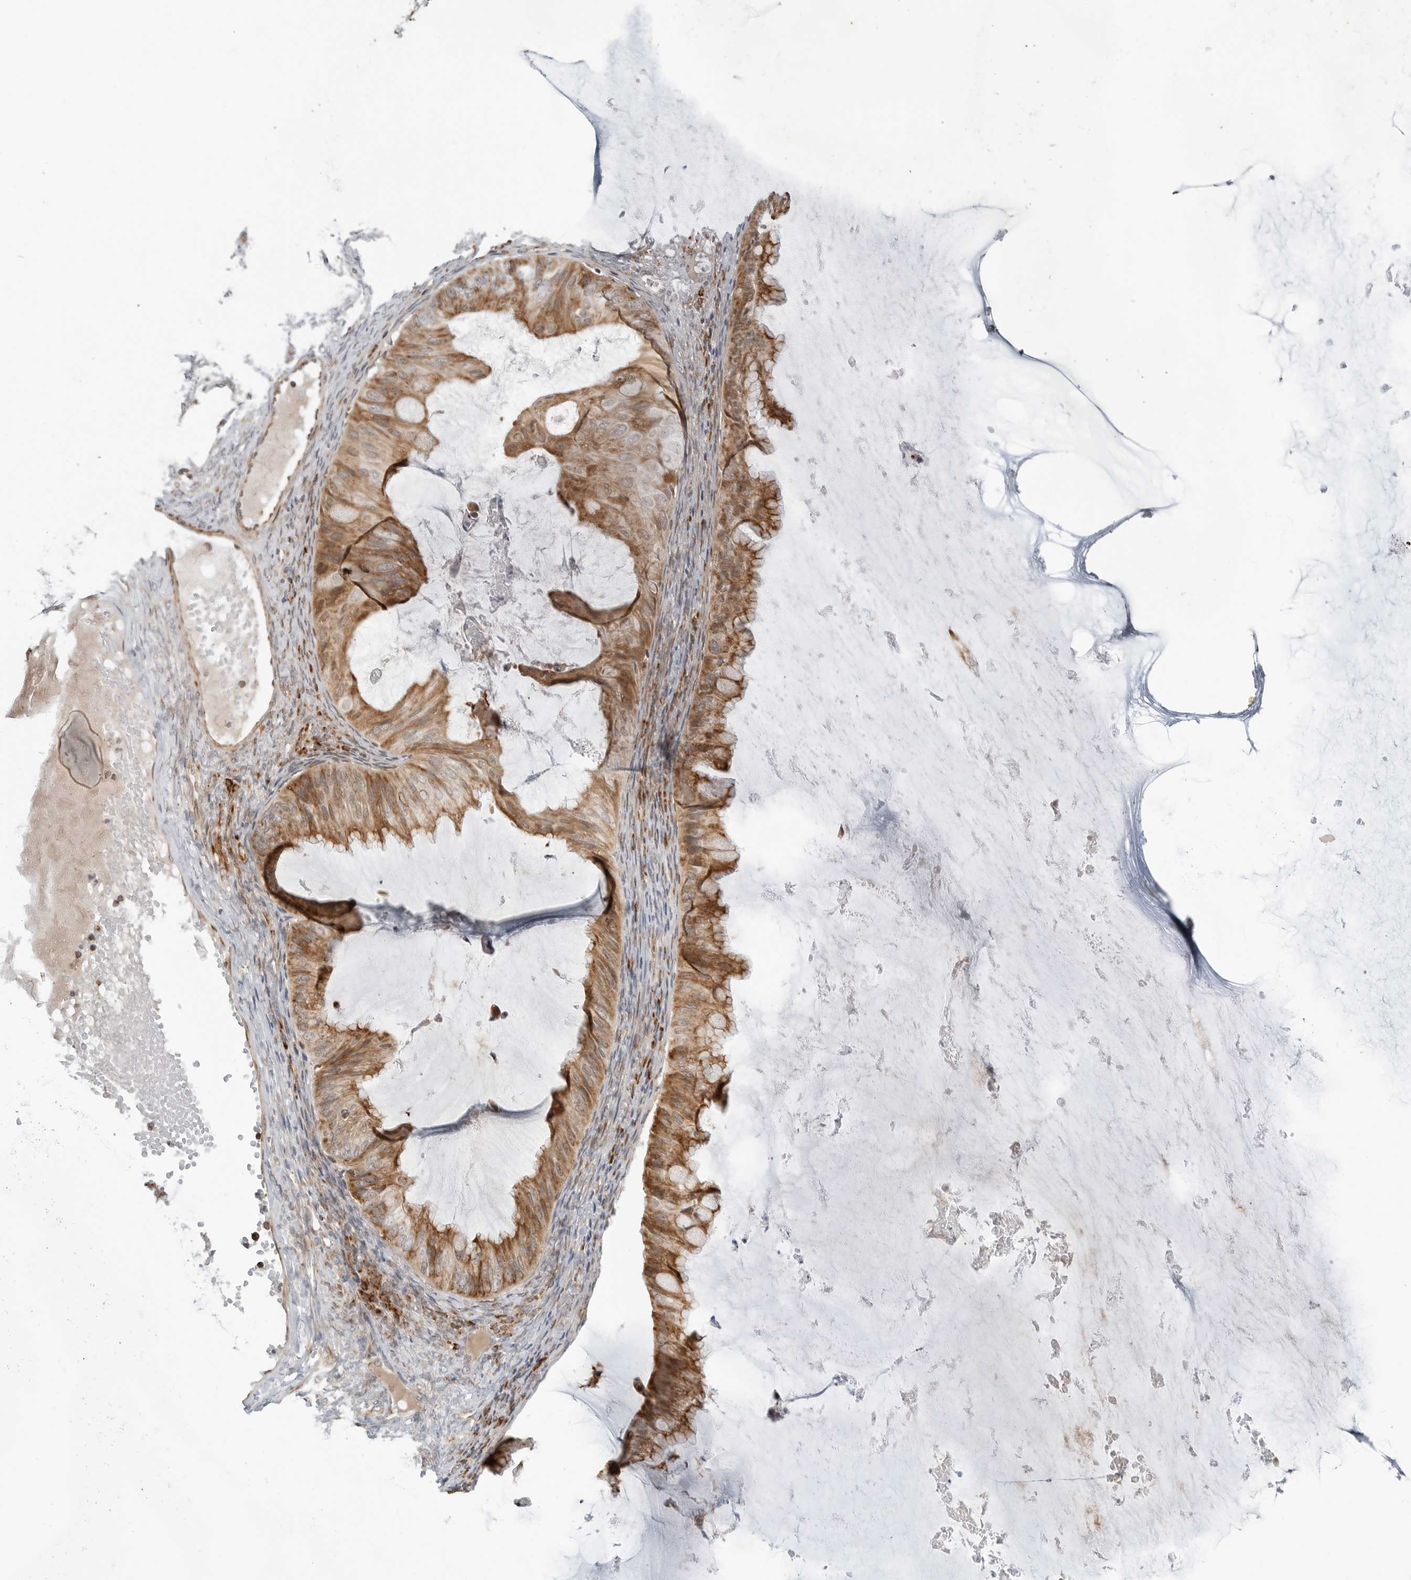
{"staining": {"intensity": "moderate", "quantity": ">75%", "location": "cytoplasmic/membranous"}, "tissue": "ovarian cancer", "cell_type": "Tumor cells", "image_type": "cancer", "snomed": [{"axis": "morphology", "description": "Cystadenocarcinoma, mucinous, NOS"}, {"axis": "topography", "description": "Ovary"}], "caption": "Human mucinous cystadenocarcinoma (ovarian) stained for a protein (brown) displays moderate cytoplasmic/membranous positive positivity in about >75% of tumor cells.", "gene": "PEX2", "patient": {"sex": "female", "age": 61}}